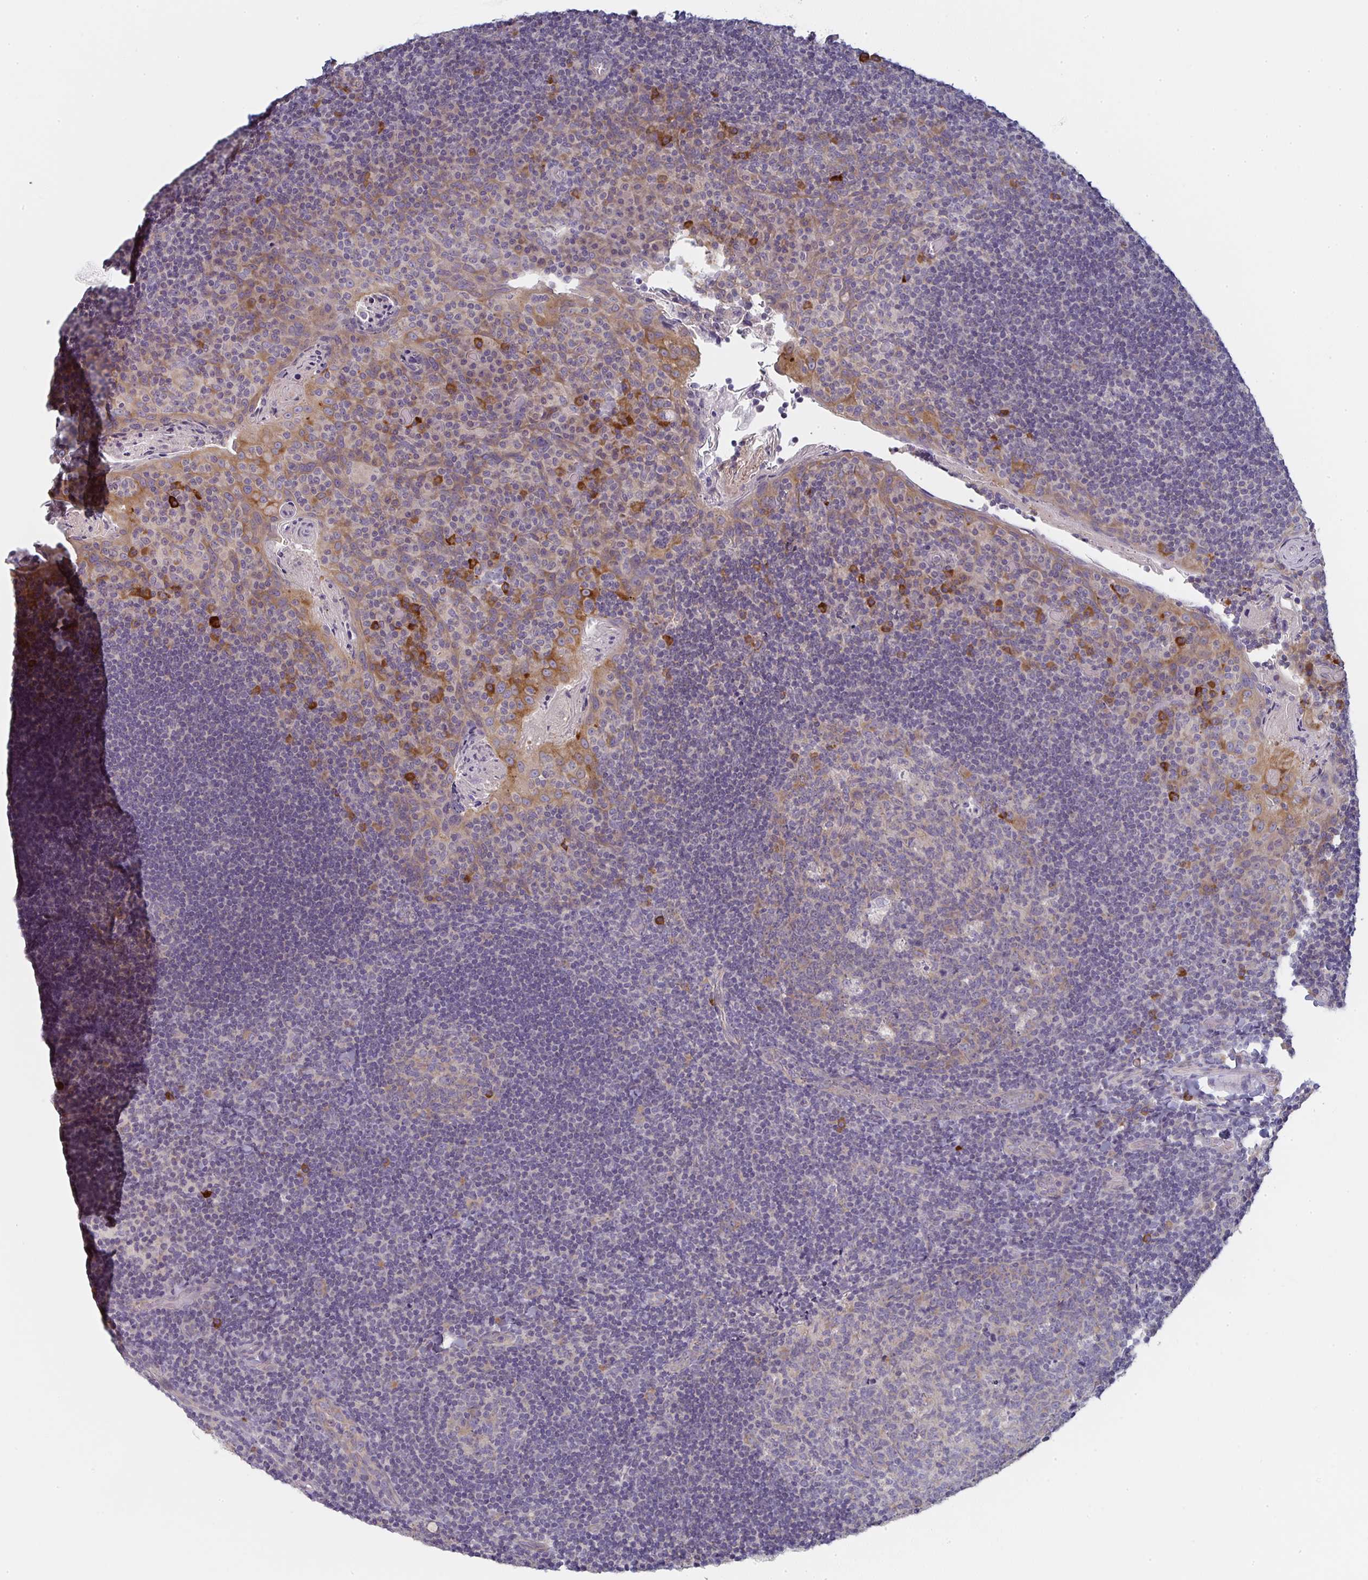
{"staining": {"intensity": "weak", "quantity": "25%-75%", "location": "cytoplasmic/membranous"}, "tissue": "tonsil", "cell_type": "Germinal center cells", "image_type": "normal", "snomed": [{"axis": "morphology", "description": "Normal tissue, NOS"}, {"axis": "topography", "description": "Tonsil"}], "caption": "Immunohistochemistry (IHC) image of normal tonsil: tonsil stained using immunohistochemistry reveals low levels of weak protein expression localized specifically in the cytoplasmic/membranous of germinal center cells, appearing as a cytoplasmic/membranous brown color.", "gene": "CTHRC1", "patient": {"sex": "male", "age": 17}}